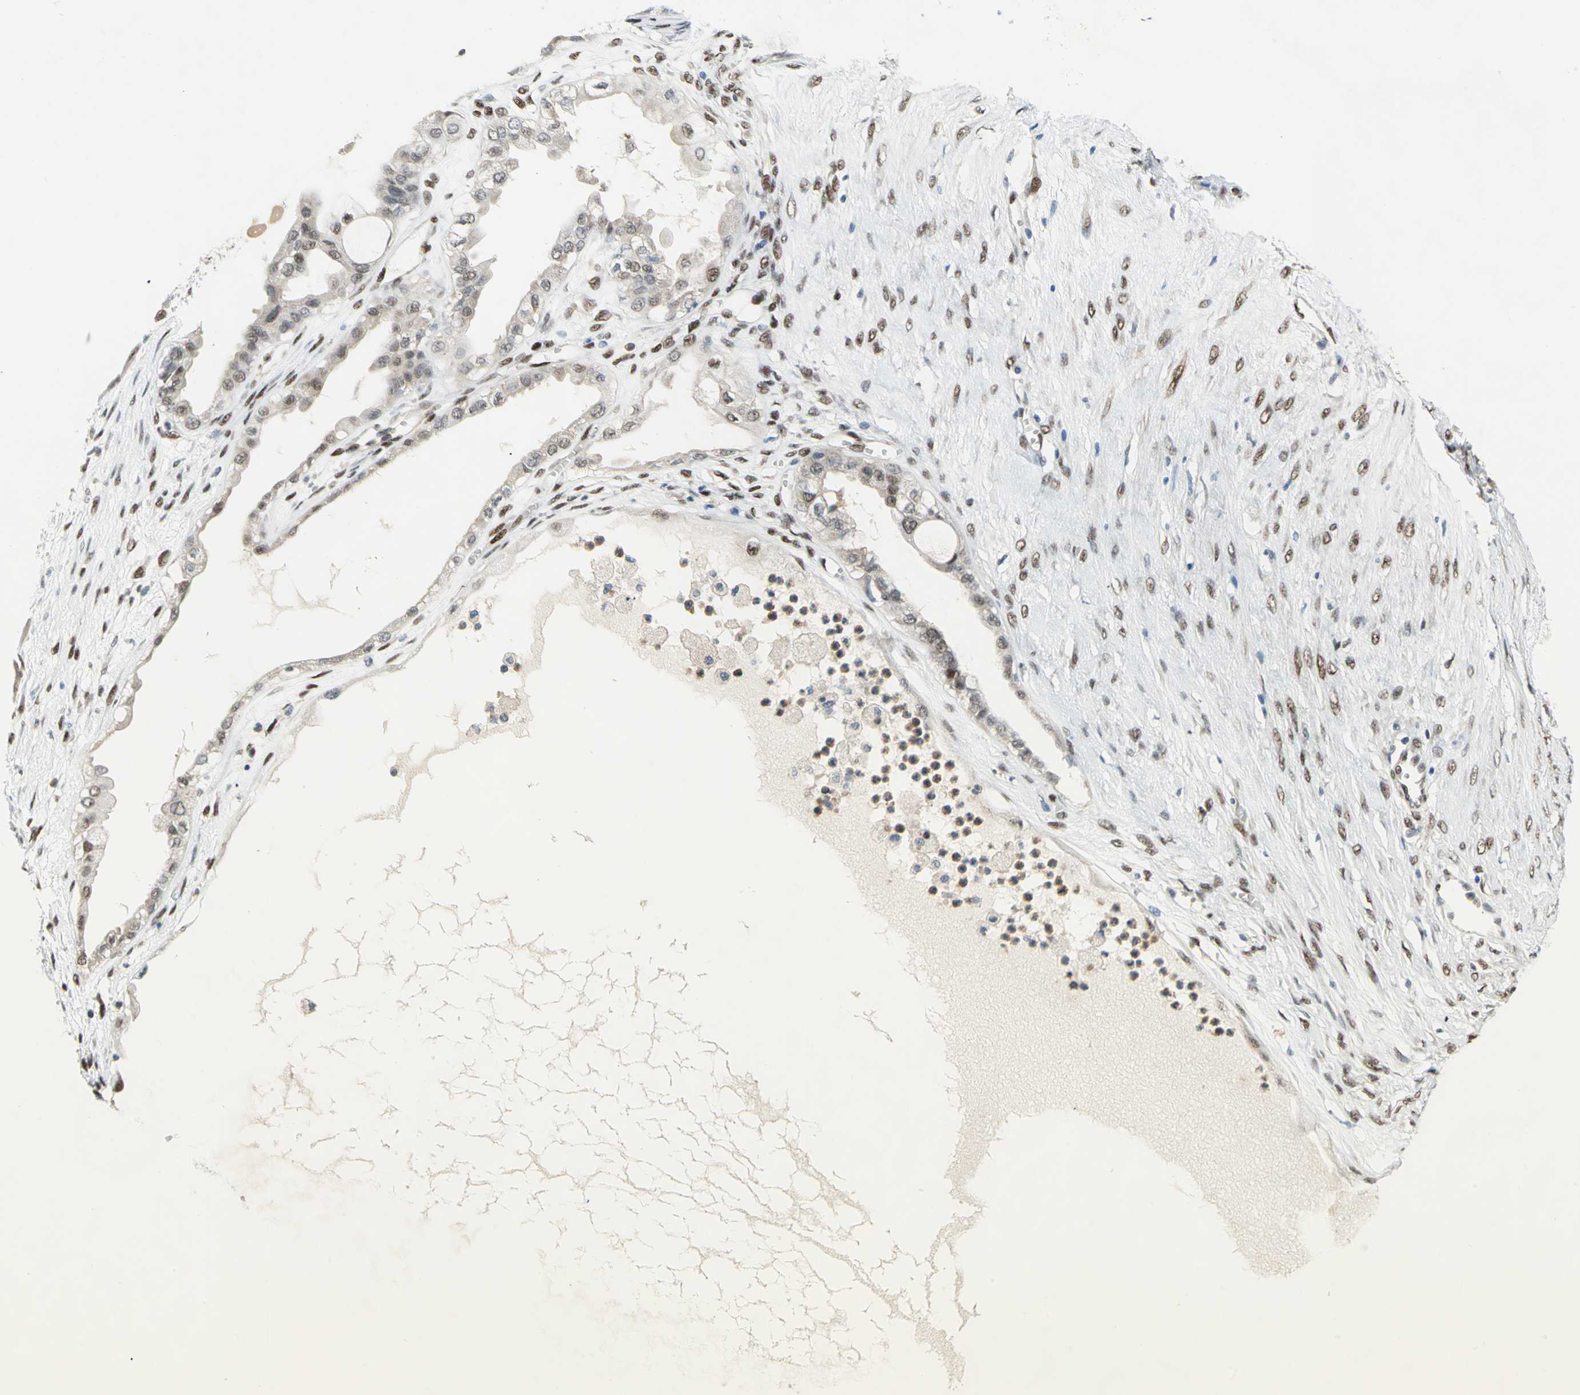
{"staining": {"intensity": "weak", "quantity": "25%-75%", "location": "cytoplasmic/membranous,nuclear"}, "tissue": "ovarian cancer", "cell_type": "Tumor cells", "image_type": "cancer", "snomed": [{"axis": "morphology", "description": "Carcinoma, NOS"}, {"axis": "morphology", "description": "Carcinoma, endometroid"}, {"axis": "topography", "description": "Ovary"}], "caption": "Protein staining of ovarian endometroid carcinoma tissue shows weak cytoplasmic/membranous and nuclear staining in about 25%-75% of tumor cells.", "gene": "RBFOX2", "patient": {"sex": "female", "age": 50}}